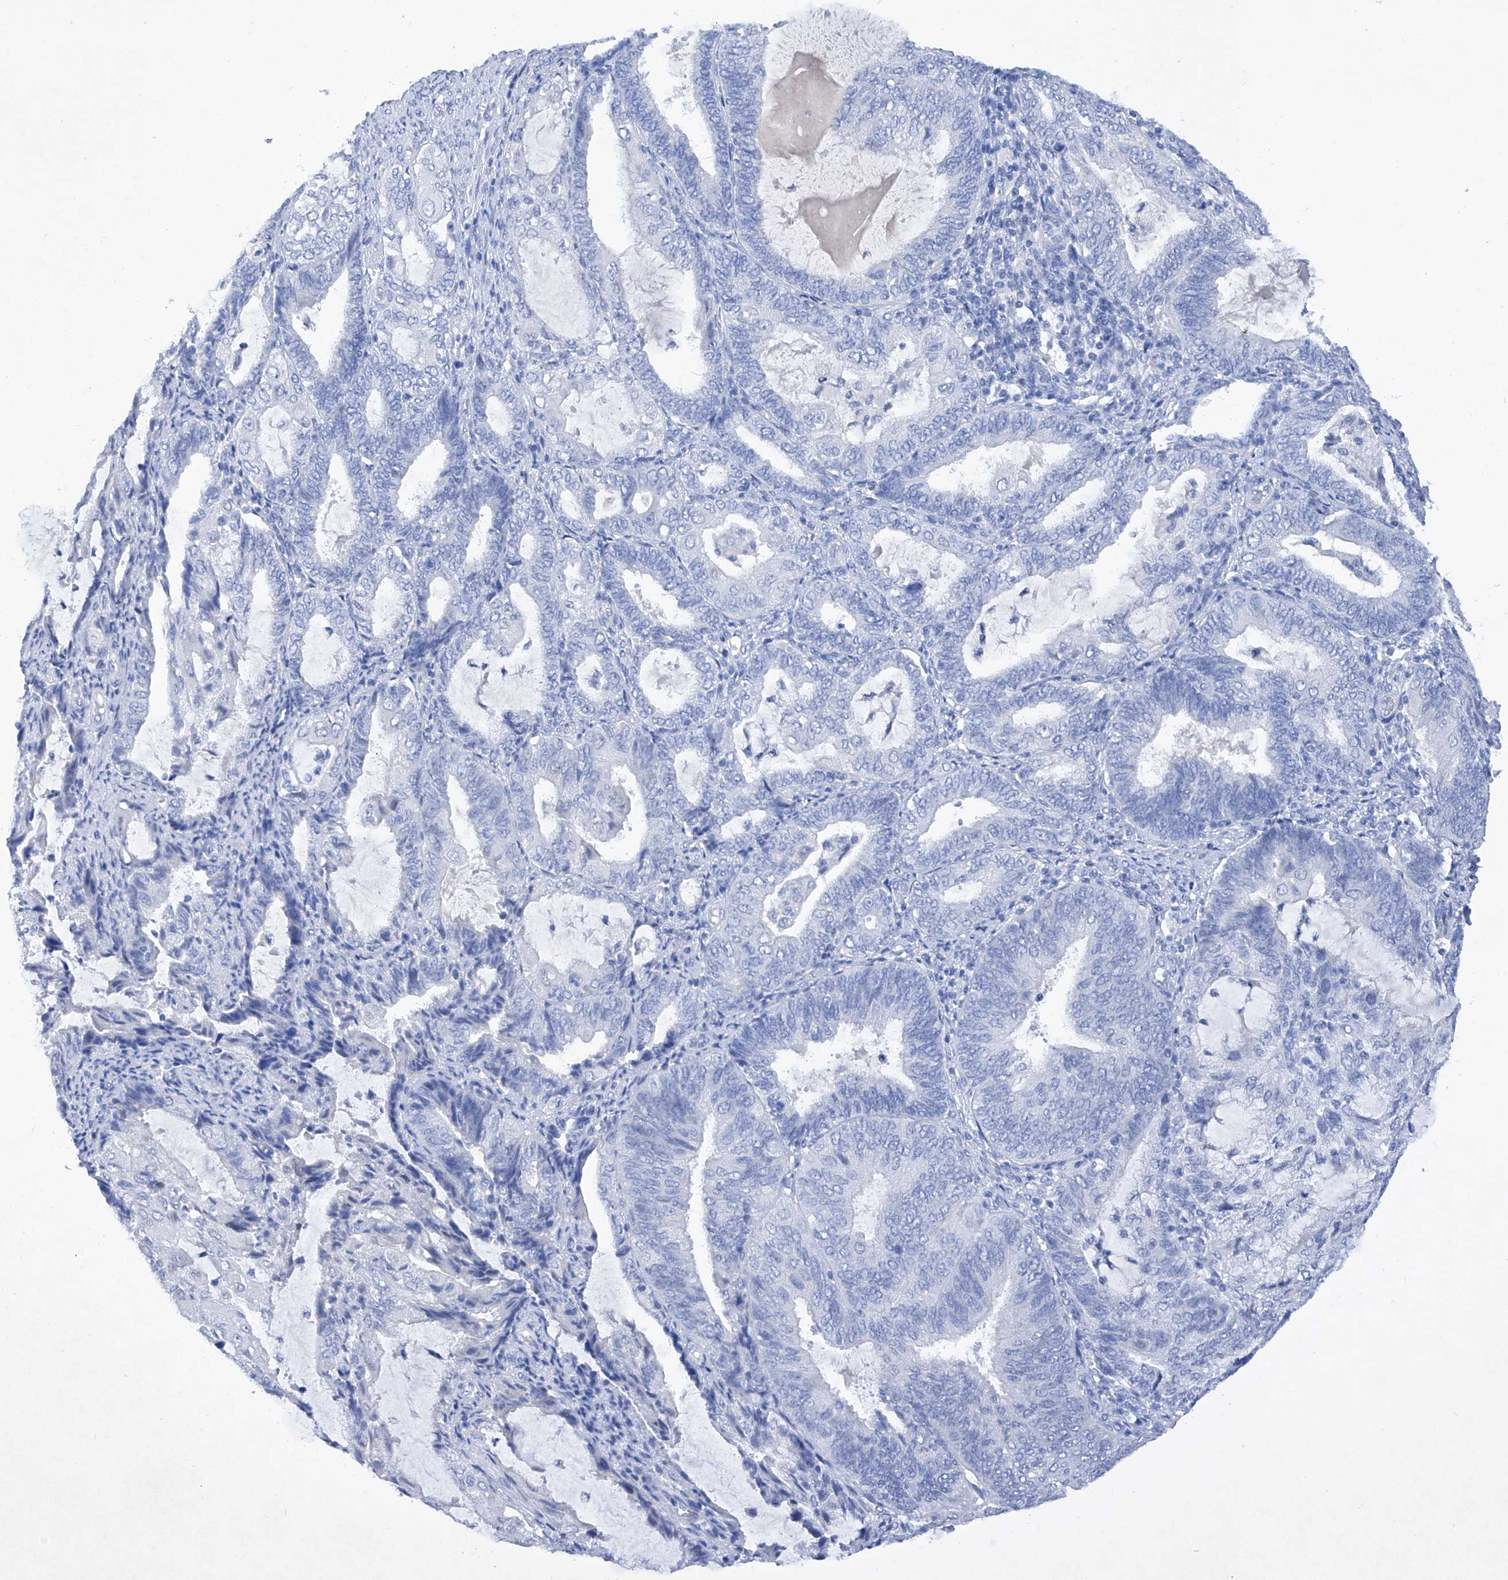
{"staining": {"intensity": "negative", "quantity": "none", "location": "none"}, "tissue": "endometrial cancer", "cell_type": "Tumor cells", "image_type": "cancer", "snomed": [{"axis": "morphology", "description": "Adenocarcinoma, NOS"}, {"axis": "topography", "description": "Endometrium"}], "caption": "Tumor cells show no significant expression in endometrial adenocarcinoma.", "gene": "BARX2", "patient": {"sex": "female", "age": 81}}